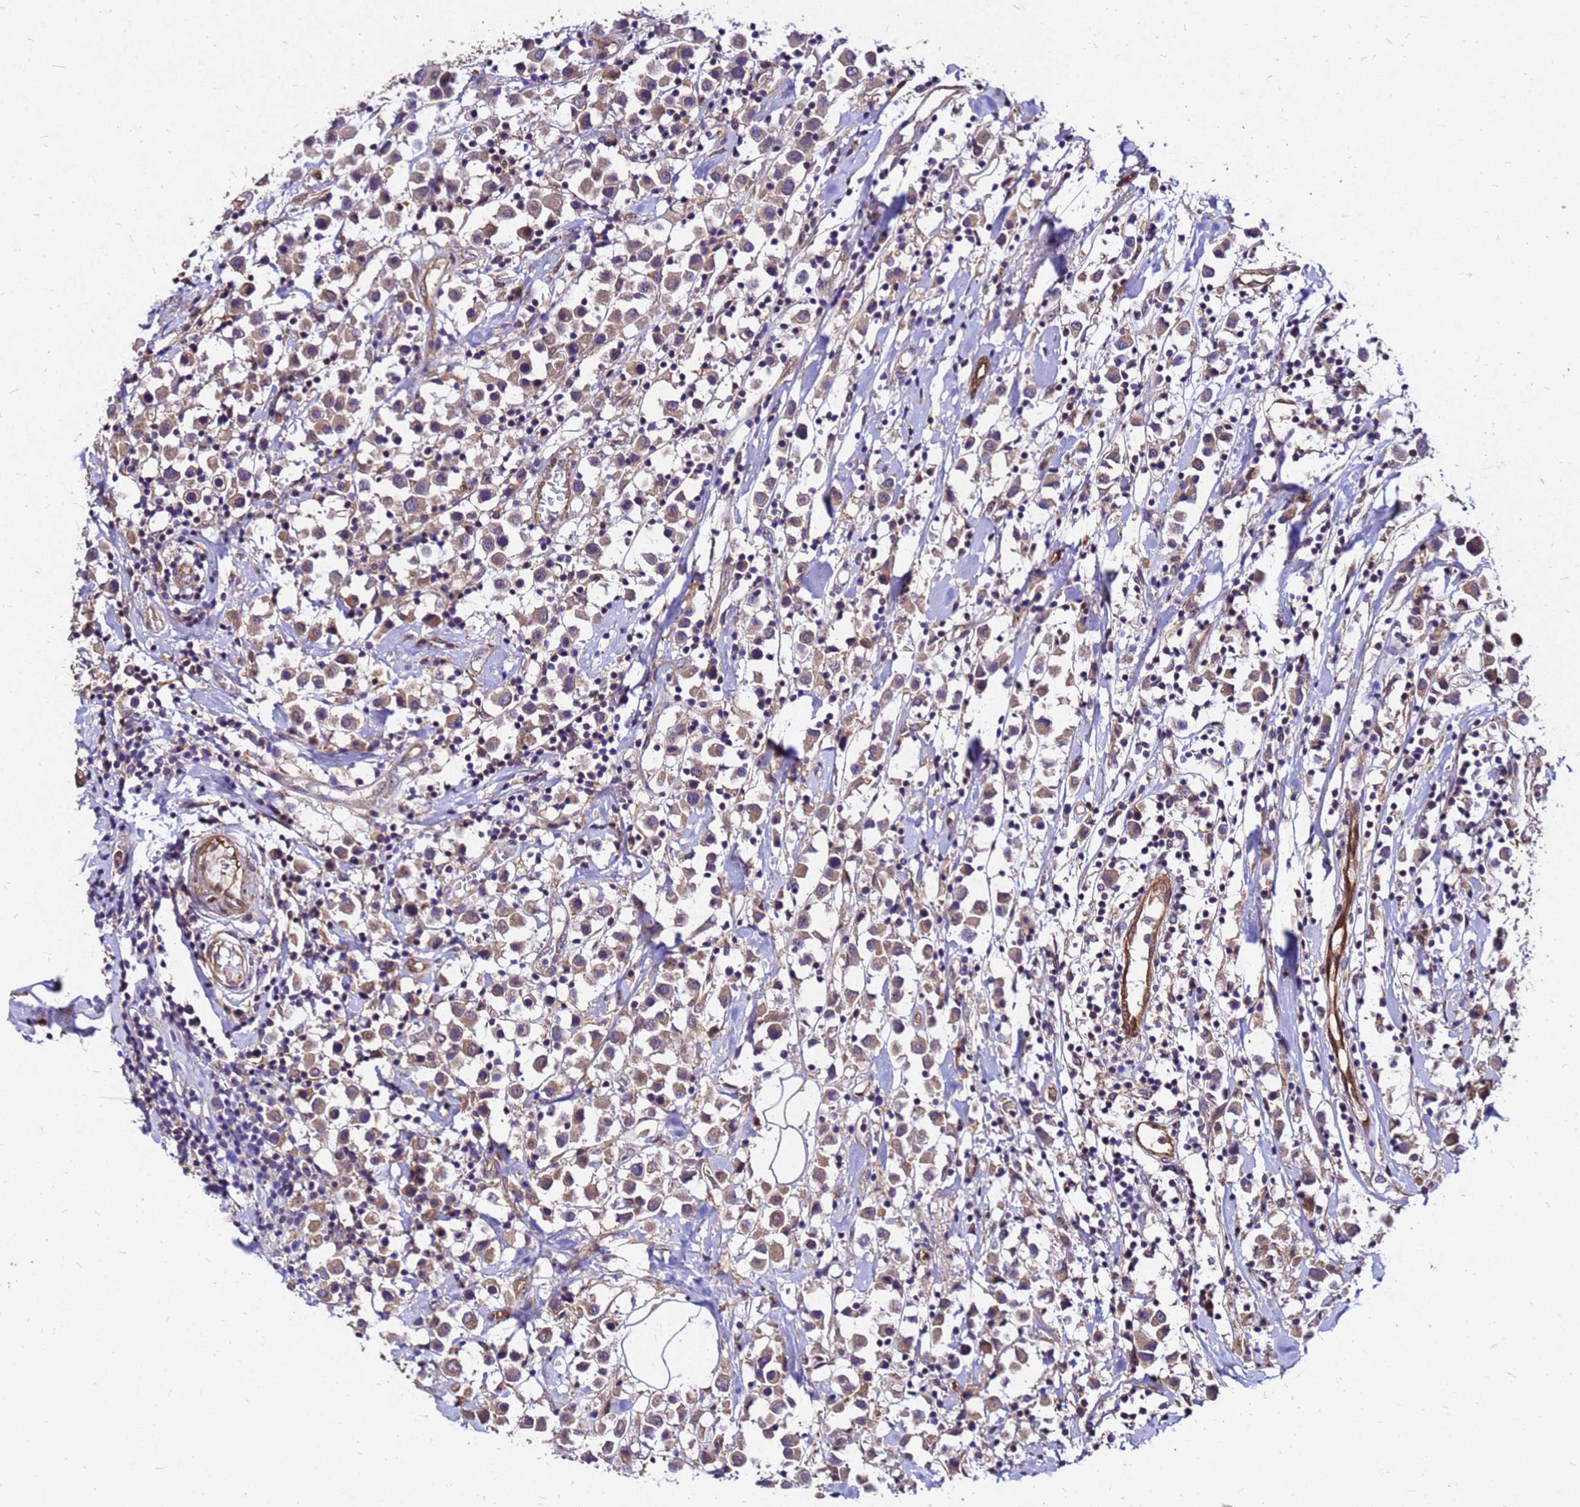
{"staining": {"intensity": "weak", "quantity": ">75%", "location": "cytoplasmic/membranous"}, "tissue": "breast cancer", "cell_type": "Tumor cells", "image_type": "cancer", "snomed": [{"axis": "morphology", "description": "Duct carcinoma"}, {"axis": "topography", "description": "Breast"}], "caption": "Immunohistochemical staining of infiltrating ductal carcinoma (breast) demonstrates weak cytoplasmic/membranous protein expression in approximately >75% of tumor cells.", "gene": "DUSP23", "patient": {"sex": "female", "age": 61}}